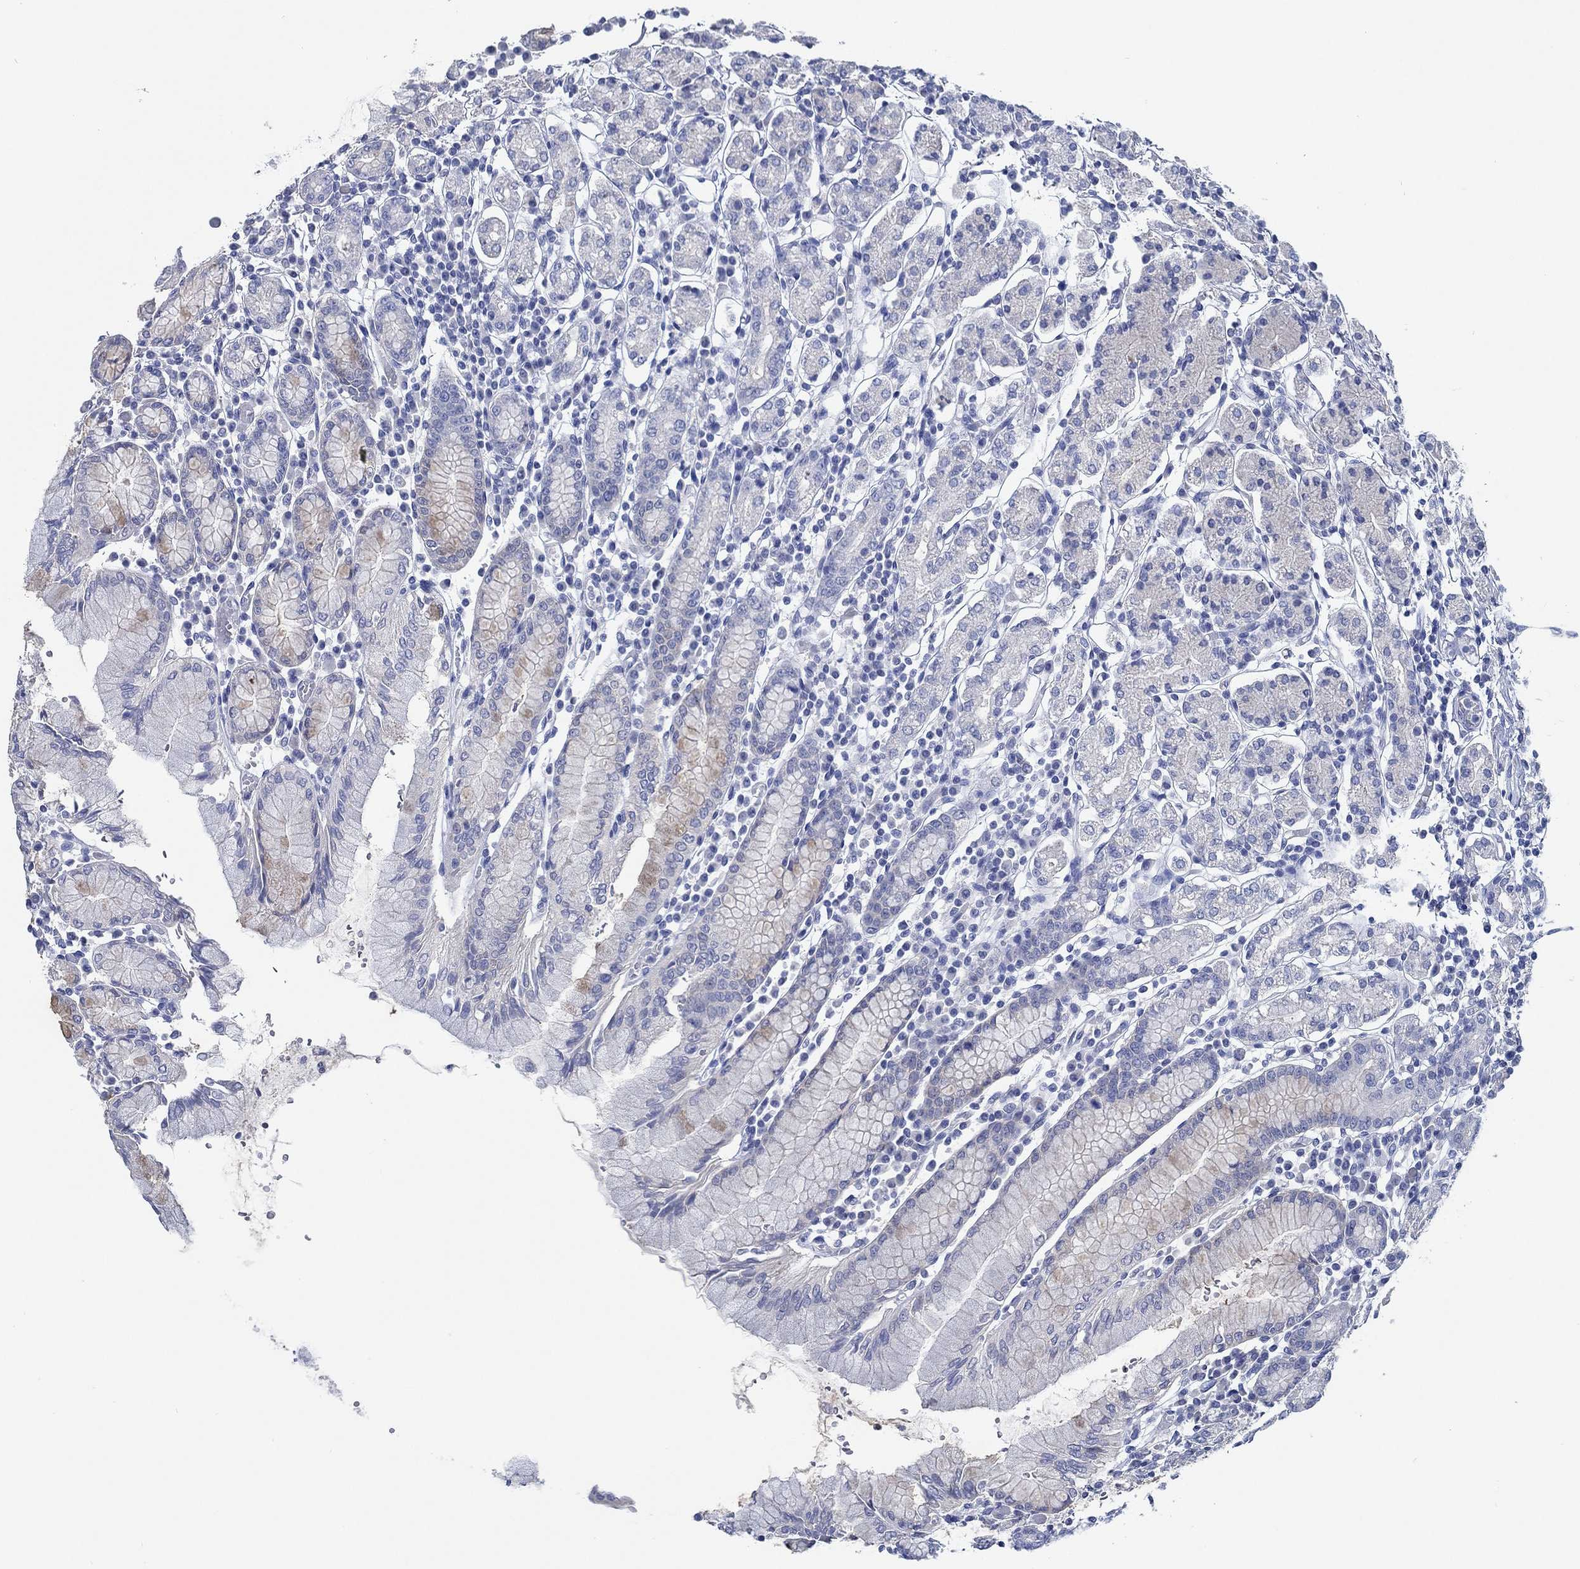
{"staining": {"intensity": "negative", "quantity": "none", "location": "none"}, "tissue": "stomach", "cell_type": "Glandular cells", "image_type": "normal", "snomed": [{"axis": "morphology", "description": "Normal tissue, NOS"}, {"axis": "topography", "description": "Stomach, upper"}, {"axis": "topography", "description": "Stomach"}], "caption": "The immunohistochemistry image has no significant positivity in glandular cells of stomach.", "gene": "TOMM20L", "patient": {"sex": "male", "age": 62}}